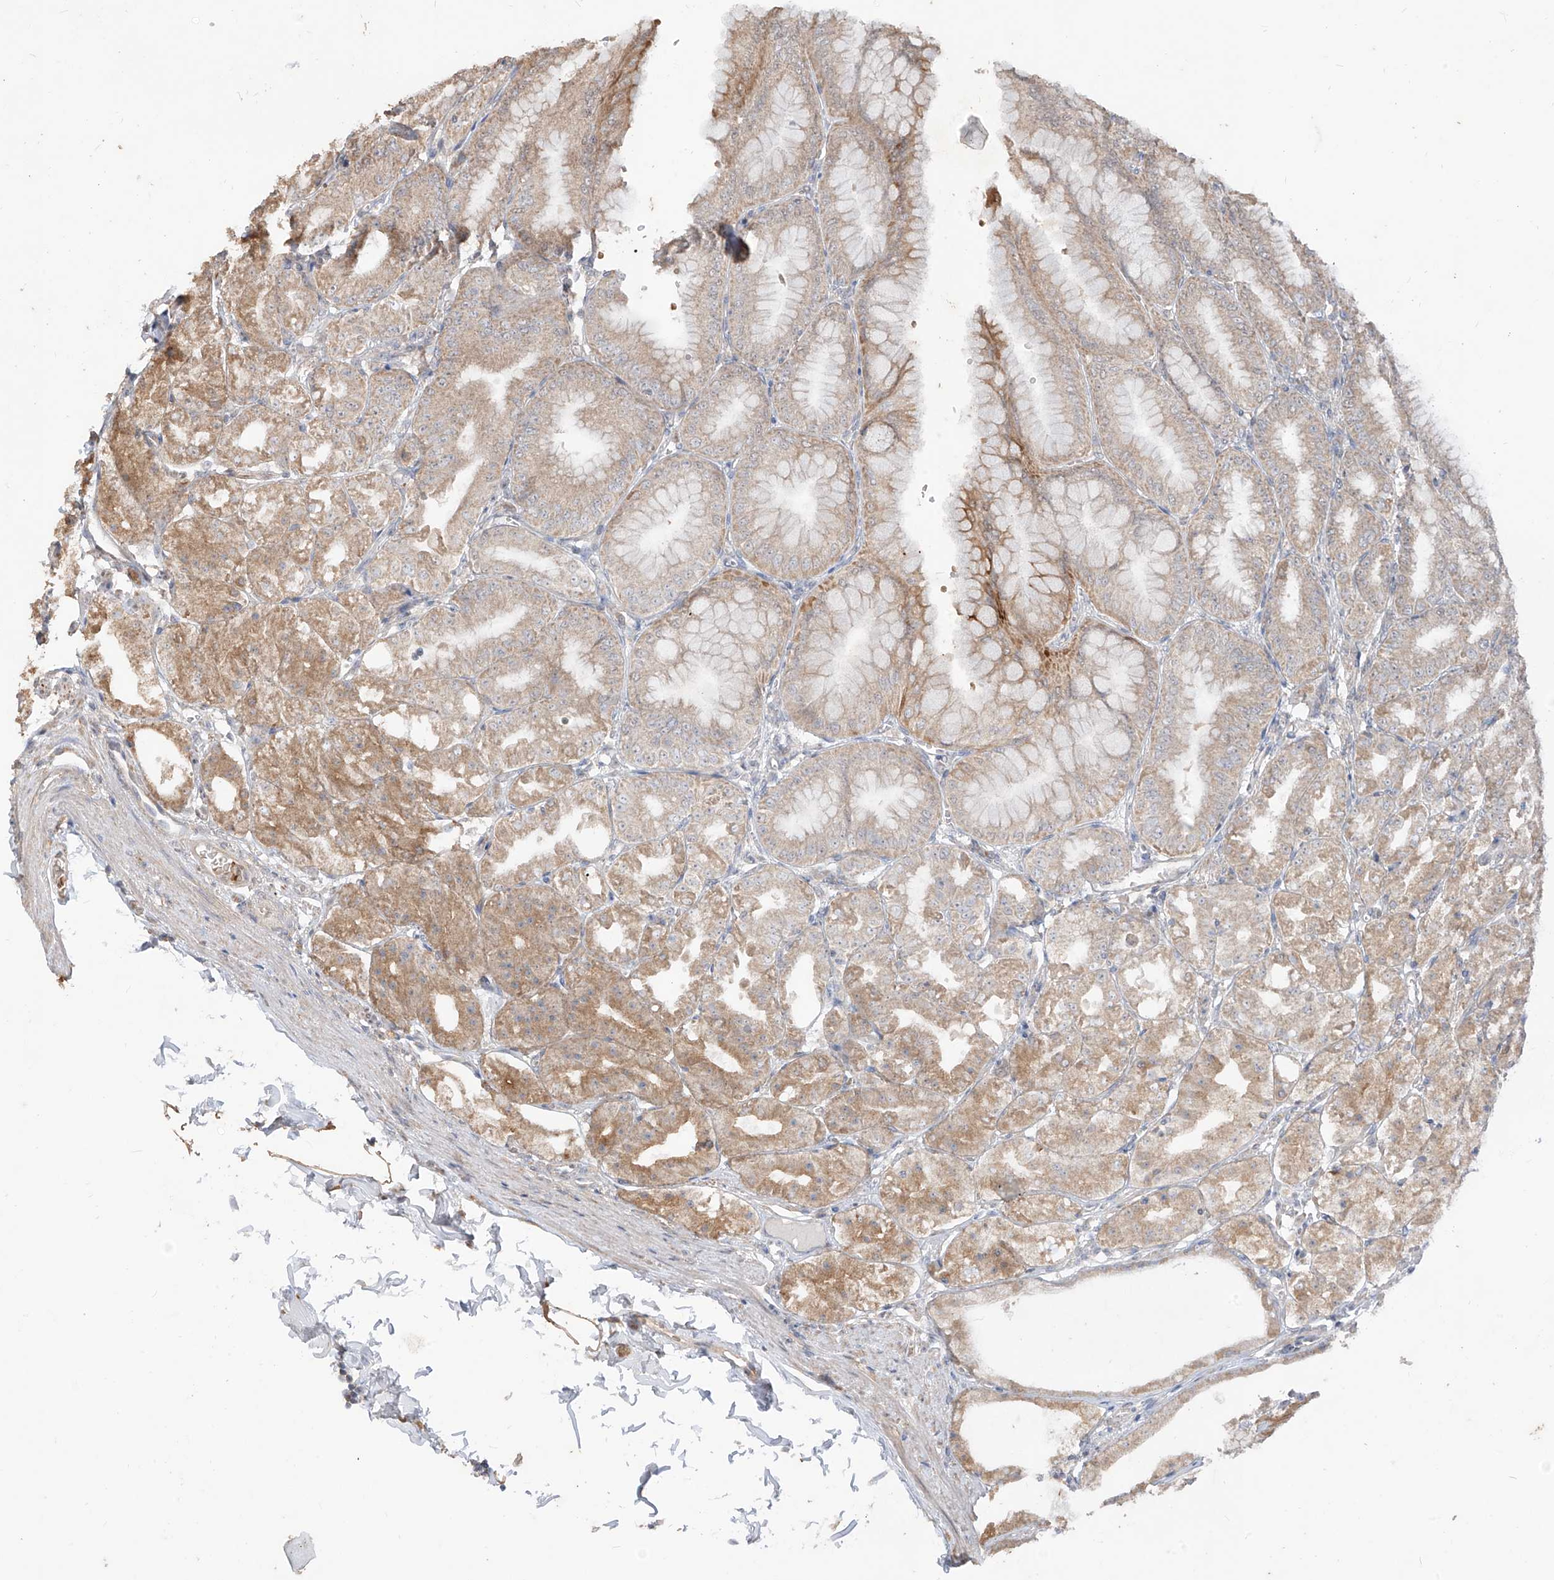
{"staining": {"intensity": "moderate", "quantity": "25%-75%", "location": "cytoplasmic/membranous"}, "tissue": "stomach", "cell_type": "Glandular cells", "image_type": "normal", "snomed": [{"axis": "morphology", "description": "Normal tissue, NOS"}, {"axis": "topography", "description": "Stomach, lower"}], "caption": "High-magnification brightfield microscopy of benign stomach stained with DAB (brown) and counterstained with hematoxylin (blue). glandular cells exhibit moderate cytoplasmic/membranous expression is seen in about25%-75% of cells. (brown staining indicates protein expression, while blue staining denotes nuclei).", "gene": "MTUS2", "patient": {"sex": "male", "age": 71}}